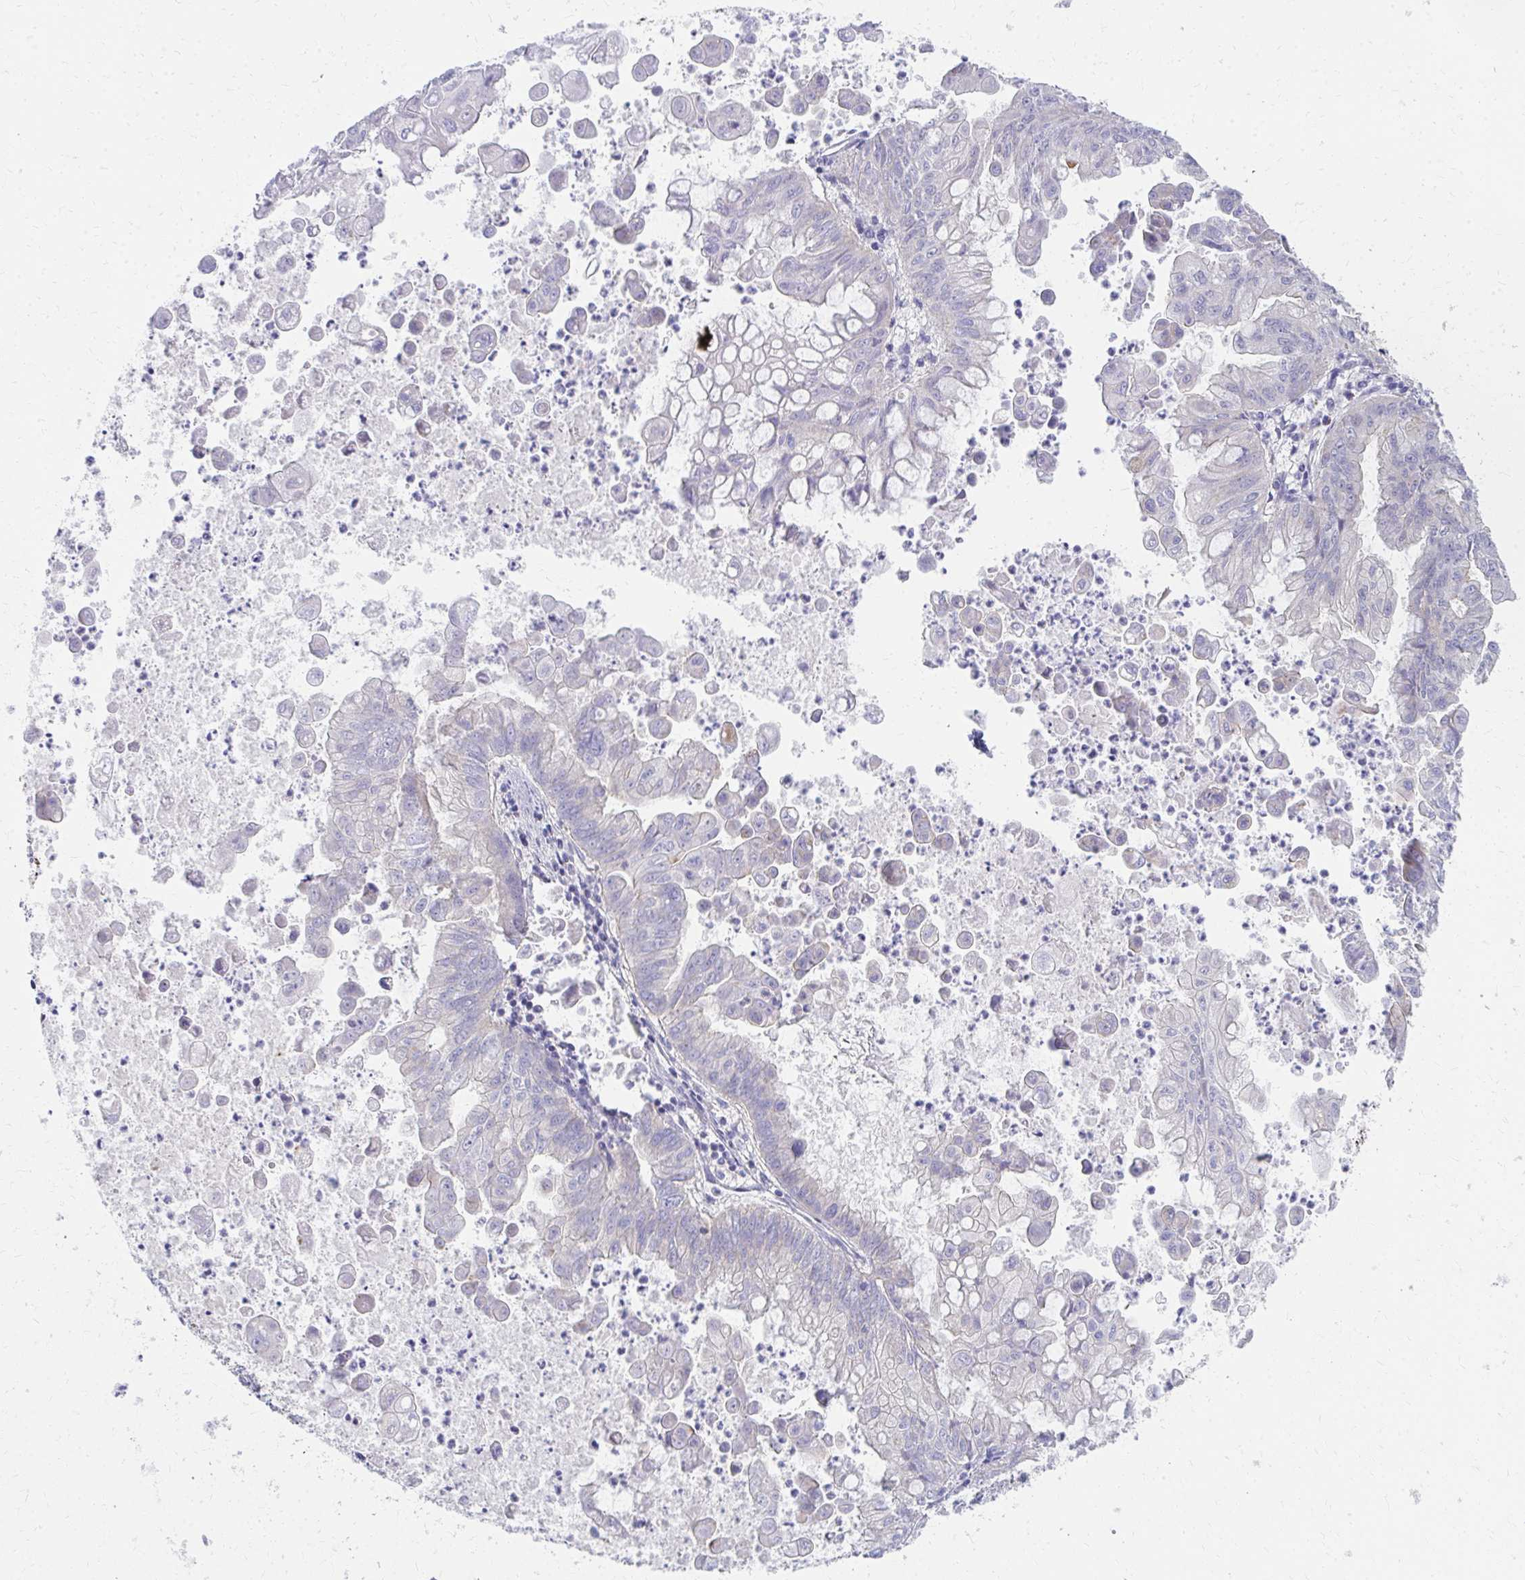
{"staining": {"intensity": "negative", "quantity": "none", "location": "none"}, "tissue": "stomach cancer", "cell_type": "Tumor cells", "image_type": "cancer", "snomed": [{"axis": "morphology", "description": "Adenocarcinoma, NOS"}, {"axis": "topography", "description": "Stomach, upper"}], "caption": "Human adenocarcinoma (stomach) stained for a protein using immunohistochemistry (IHC) reveals no expression in tumor cells.", "gene": "IL37", "patient": {"sex": "male", "age": 80}}